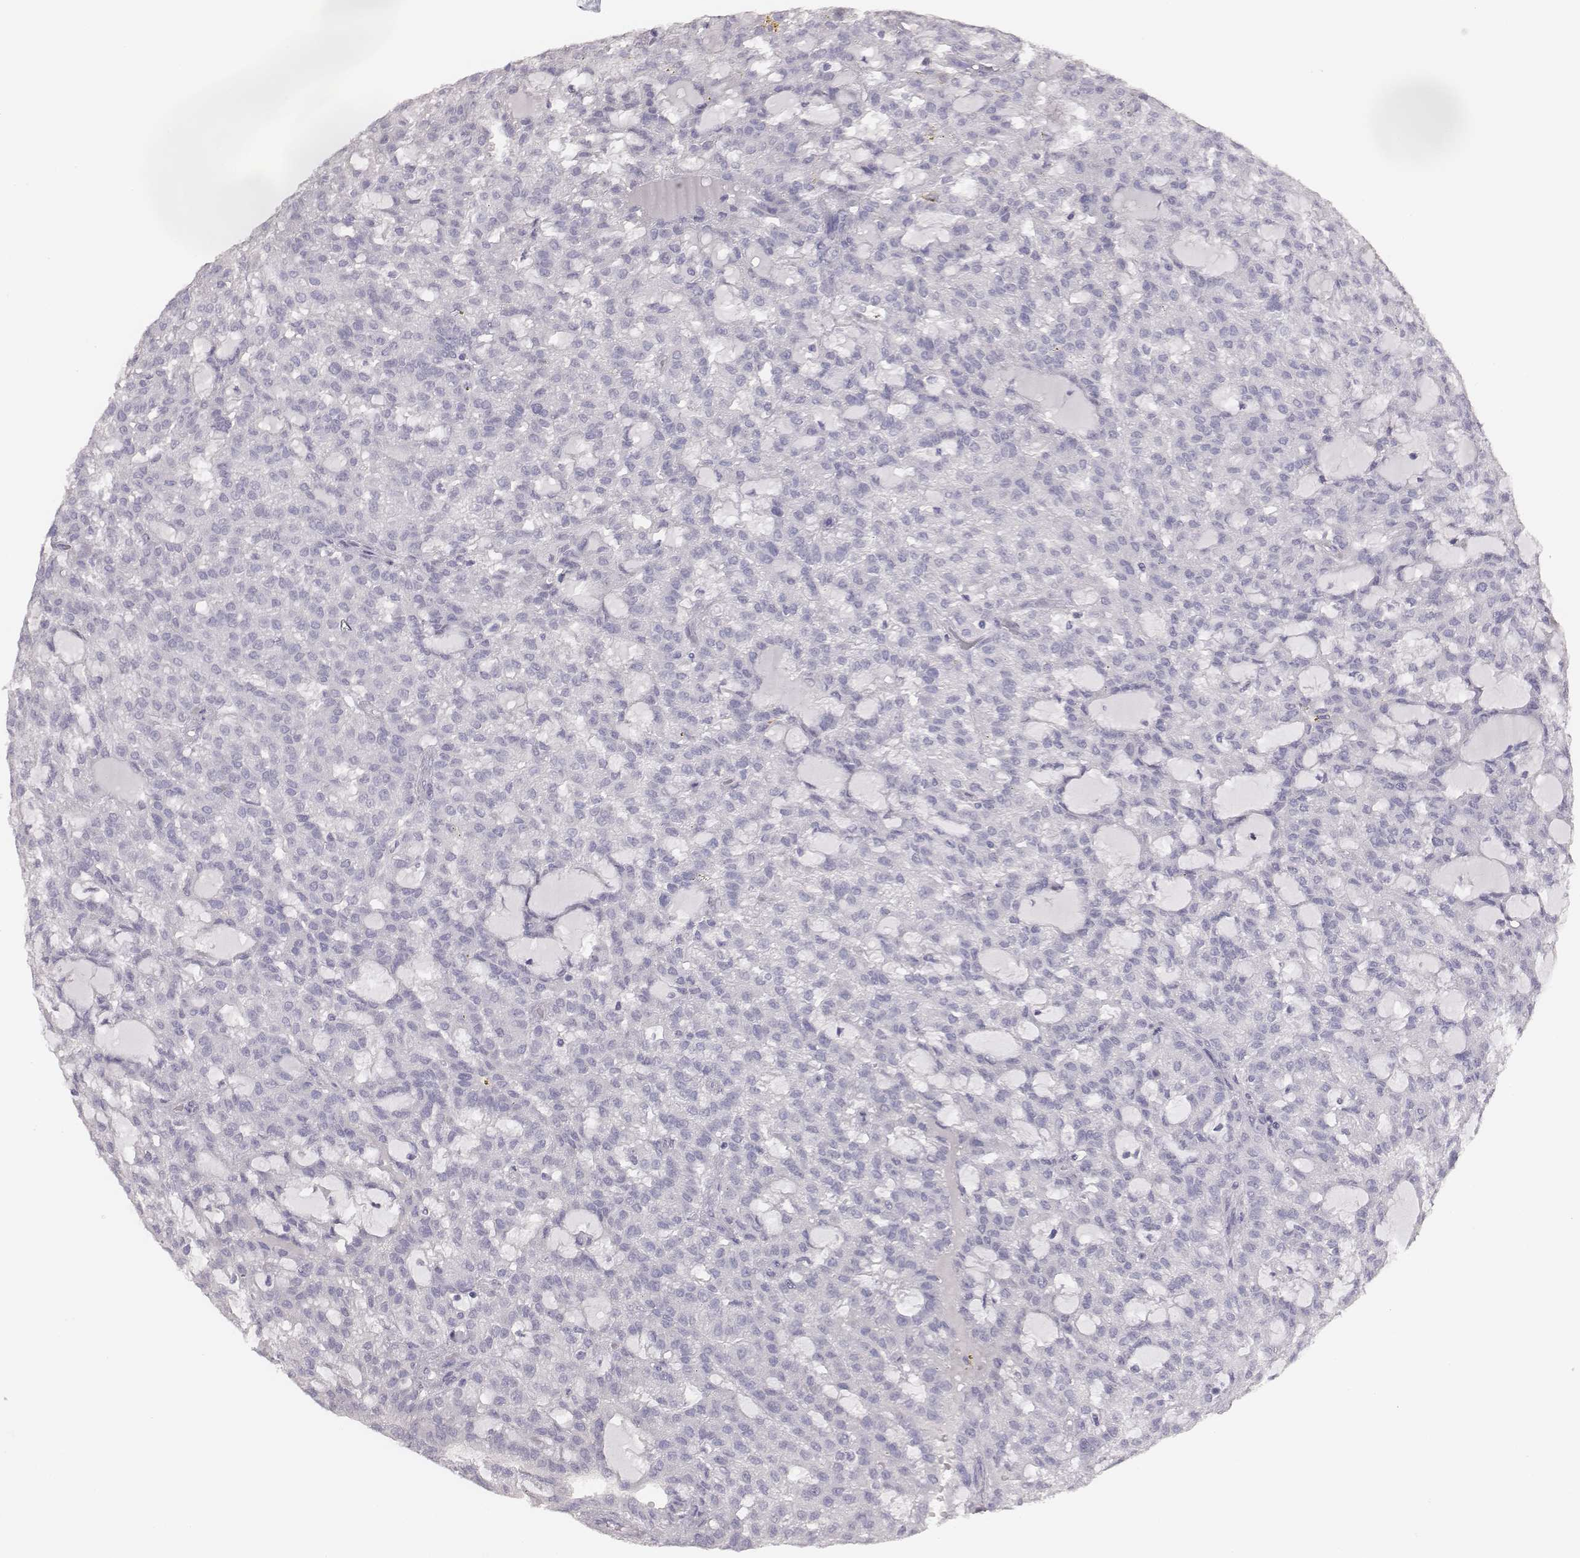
{"staining": {"intensity": "negative", "quantity": "none", "location": "none"}, "tissue": "renal cancer", "cell_type": "Tumor cells", "image_type": "cancer", "snomed": [{"axis": "morphology", "description": "Adenocarcinoma, NOS"}, {"axis": "topography", "description": "Kidney"}], "caption": "DAB immunohistochemical staining of human renal cancer (adenocarcinoma) shows no significant positivity in tumor cells. (DAB (3,3'-diaminobenzidine) immunohistochemistry (IHC), high magnification).", "gene": "MYH6", "patient": {"sex": "male", "age": 63}}